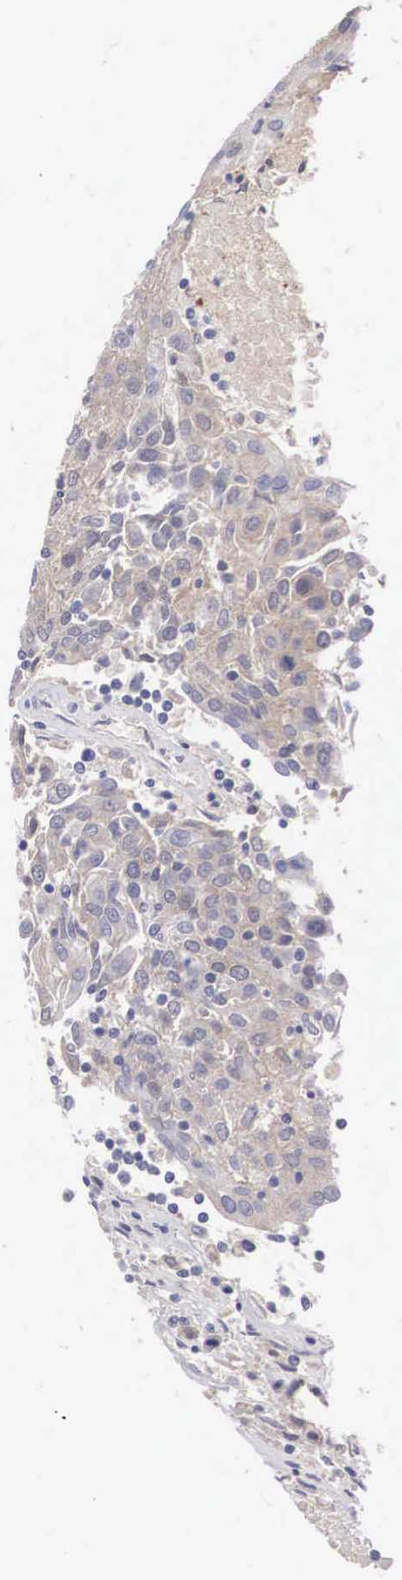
{"staining": {"intensity": "negative", "quantity": "none", "location": "none"}, "tissue": "urothelial cancer", "cell_type": "Tumor cells", "image_type": "cancer", "snomed": [{"axis": "morphology", "description": "Urothelial carcinoma, High grade"}, {"axis": "topography", "description": "Urinary bladder"}], "caption": "IHC of urothelial cancer demonstrates no positivity in tumor cells.", "gene": "ABHD4", "patient": {"sex": "female", "age": 85}}